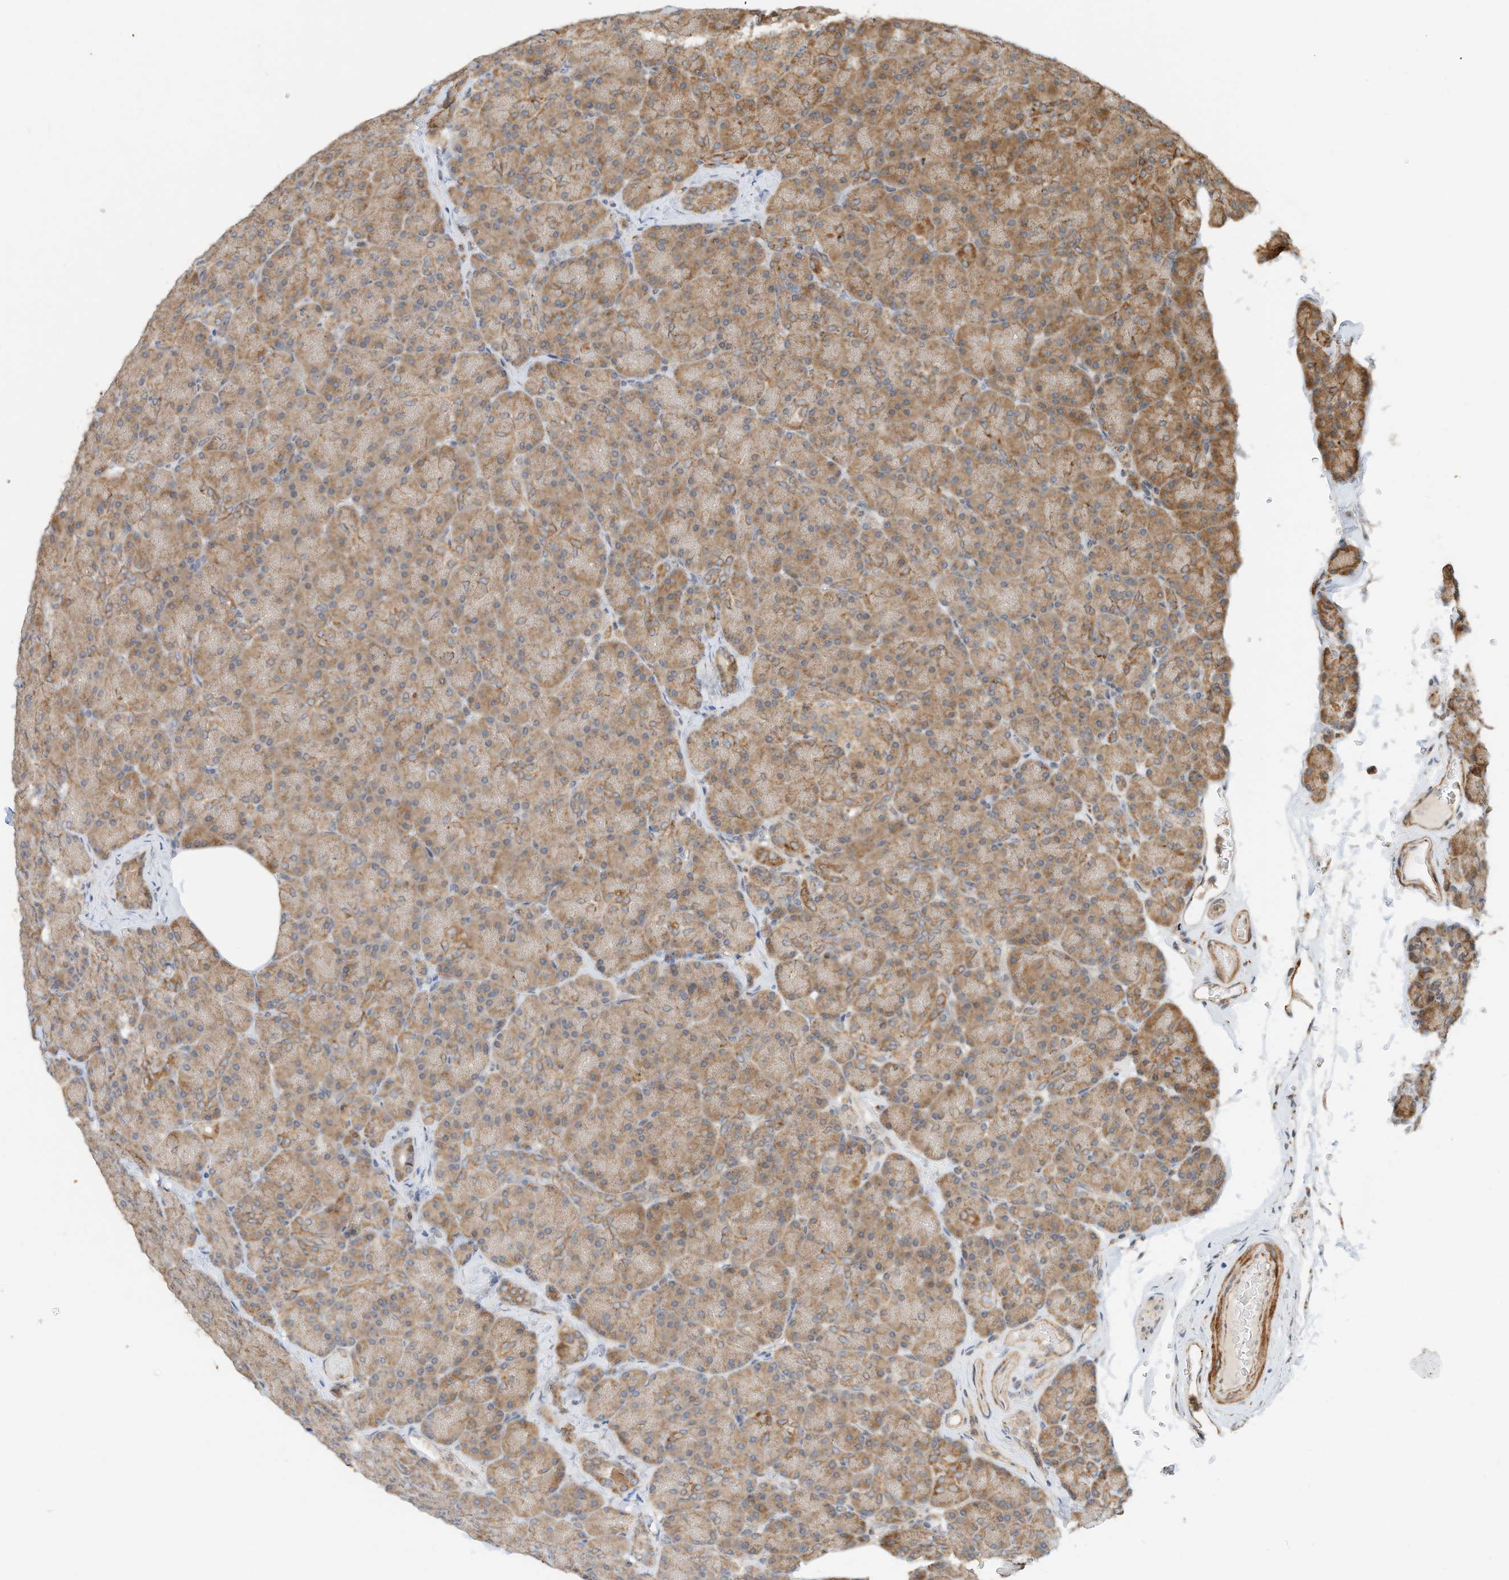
{"staining": {"intensity": "moderate", "quantity": ">75%", "location": "cytoplasmic/membranous"}, "tissue": "pancreas", "cell_type": "Exocrine glandular cells", "image_type": "normal", "snomed": [{"axis": "morphology", "description": "Normal tissue, NOS"}, {"axis": "topography", "description": "Pancreas"}], "caption": "Immunohistochemistry (IHC) (DAB (3,3'-diaminobenzidine)) staining of normal pancreas shows moderate cytoplasmic/membranous protein expression in approximately >75% of exocrine glandular cells. (IHC, brightfield microscopy, high magnification).", "gene": "CPAMD8", "patient": {"sex": "female", "age": 43}}